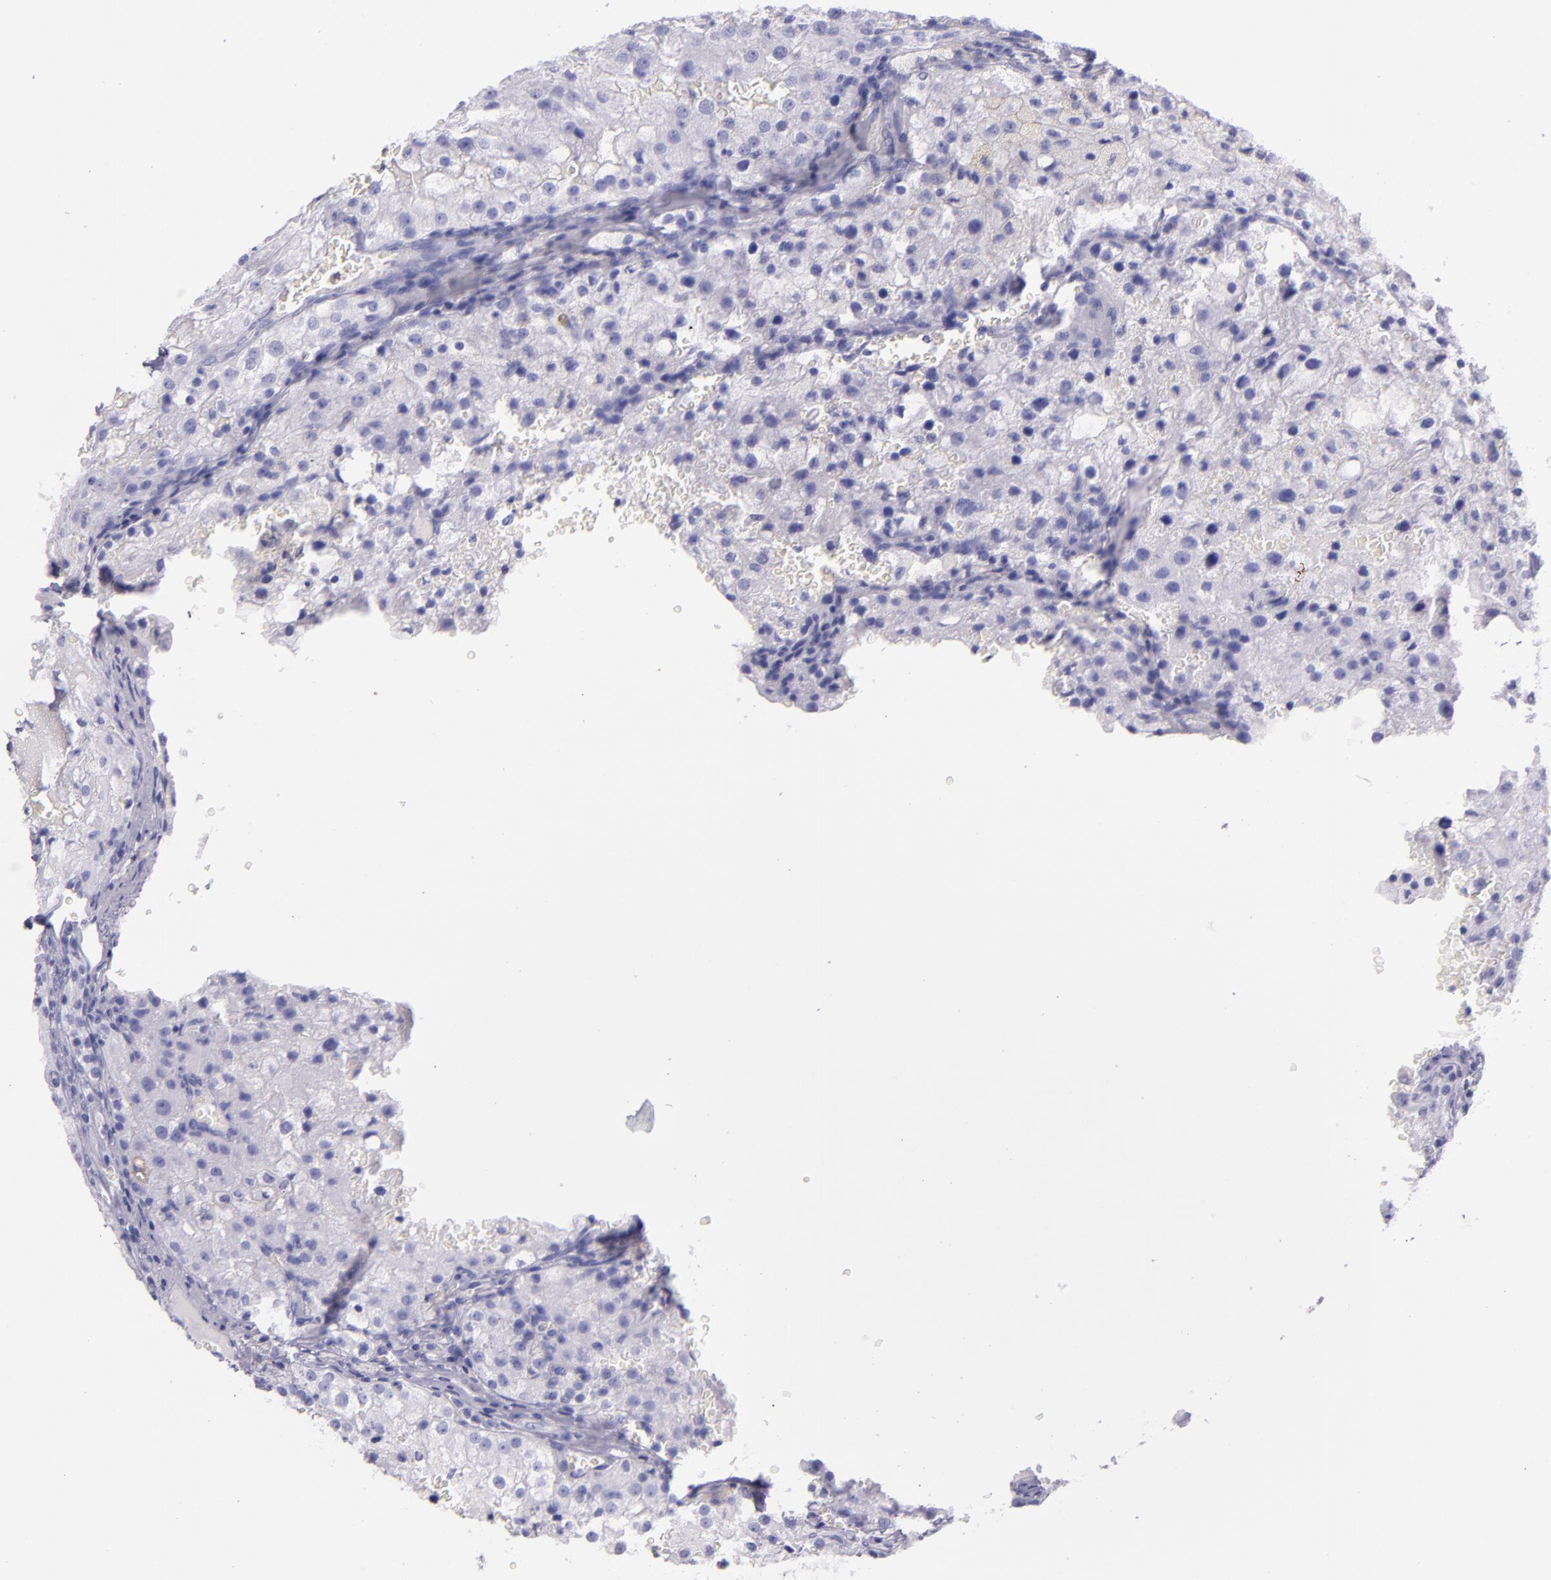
{"staining": {"intensity": "negative", "quantity": "none", "location": "none"}, "tissue": "renal cancer", "cell_type": "Tumor cells", "image_type": "cancer", "snomed": [{"axis": "morphology", "description": "Adenocarcinoma, NOS"}, {"axis": "topography", "description": "Kidney"}], "caption": "Tumor cells show no significant positivity in adenocarcinoma (renal).", "gene": "SFTPA2", "patient": {"sex": "female", "age": 74}}